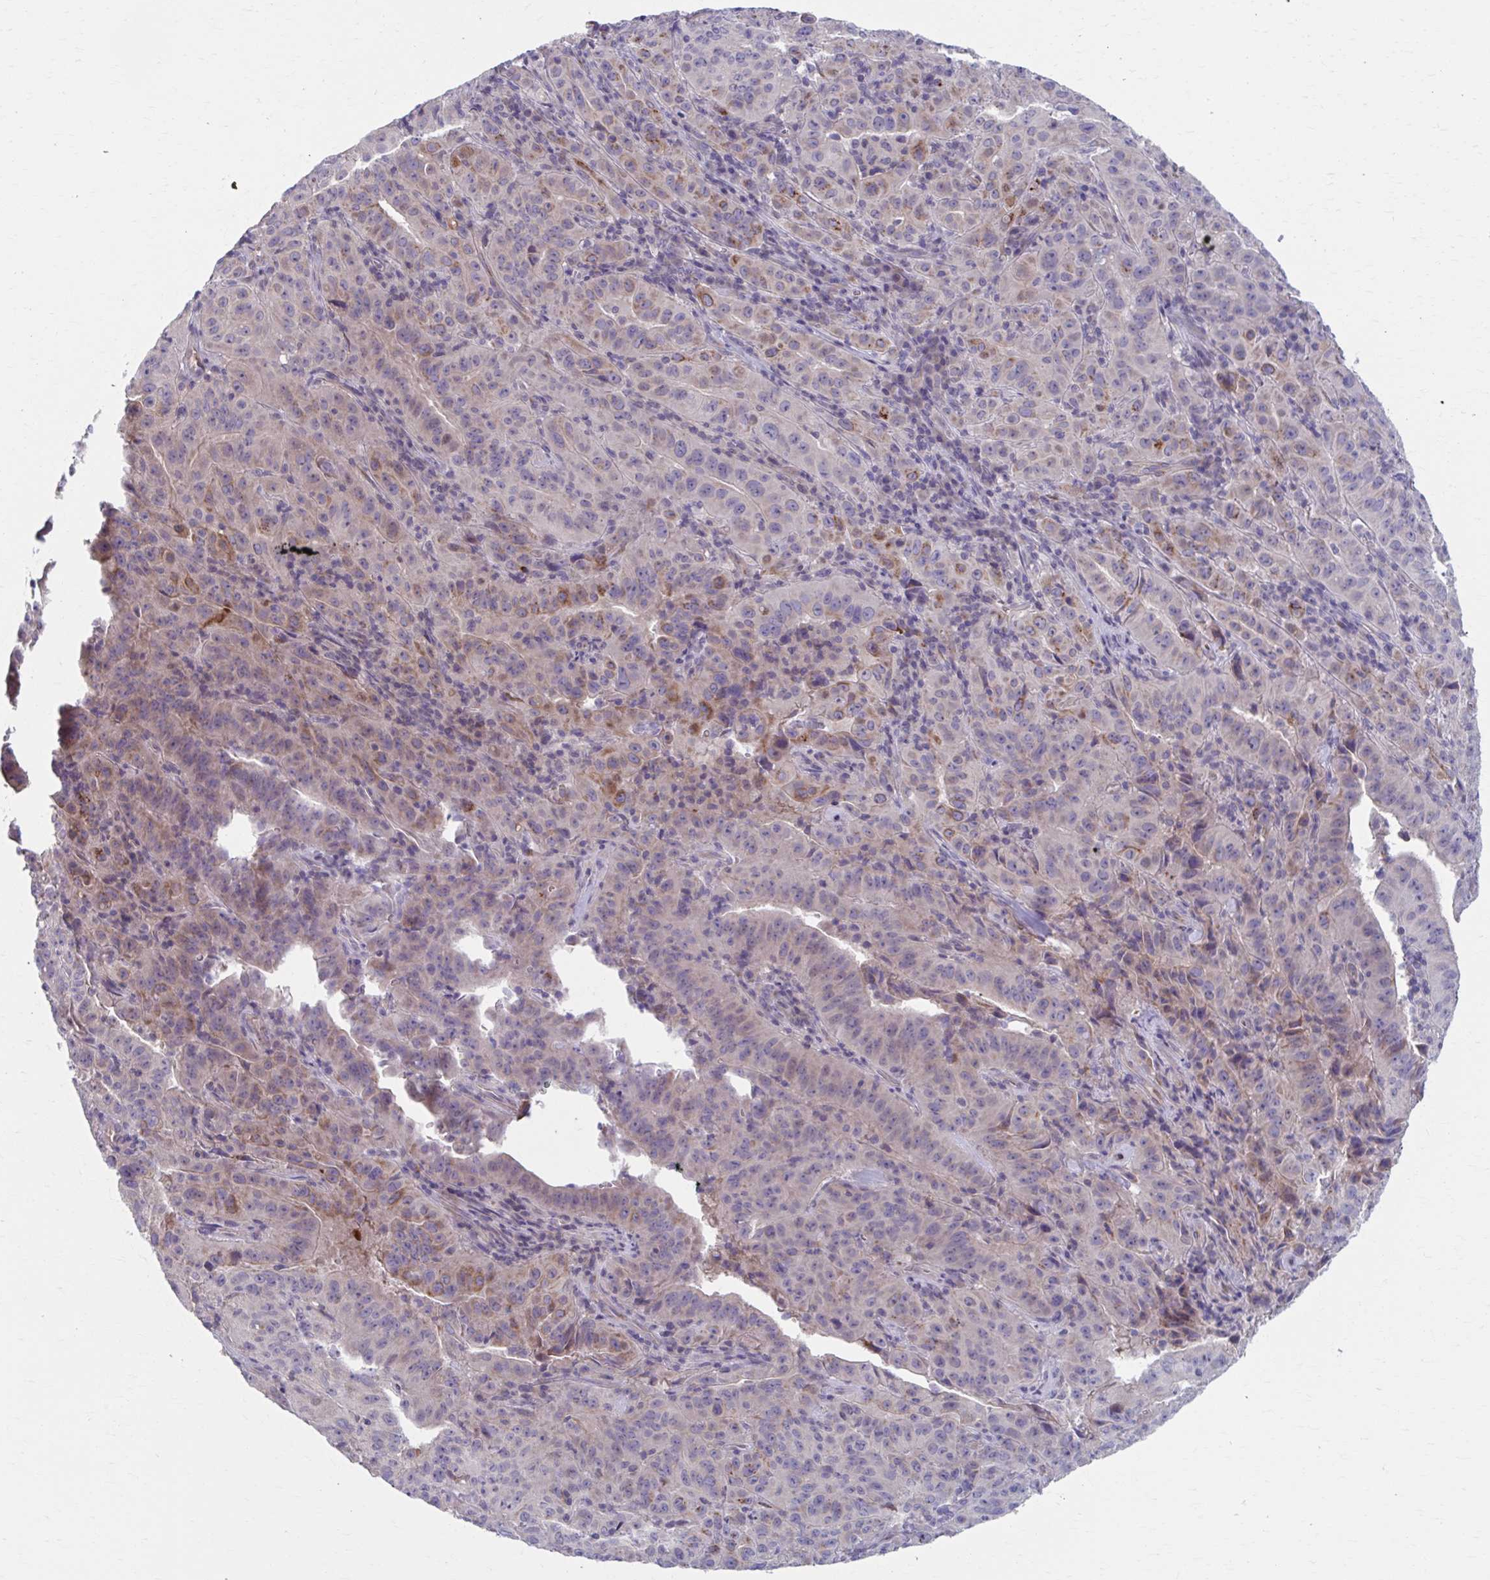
{"staining": {"intensity": "moderate", "quantity": "25%-75%", "location": "cytoplasmic/membranous"}, "tissue": "pancreatic cancer", "cell_type": "Tumor cells", "image_type": "cancer", "snomed": [{"axis": "morphology", "description": "Adenocarcinoma, NOS"}, {"axis": "topography", "description": "Pancreas"}], "caption": "Pancreatic cancer stained with a protein marker reveals moderate staining in tumor cells.", "gene": "CHST3", "patient": {"sex": "male", "age": 63}}